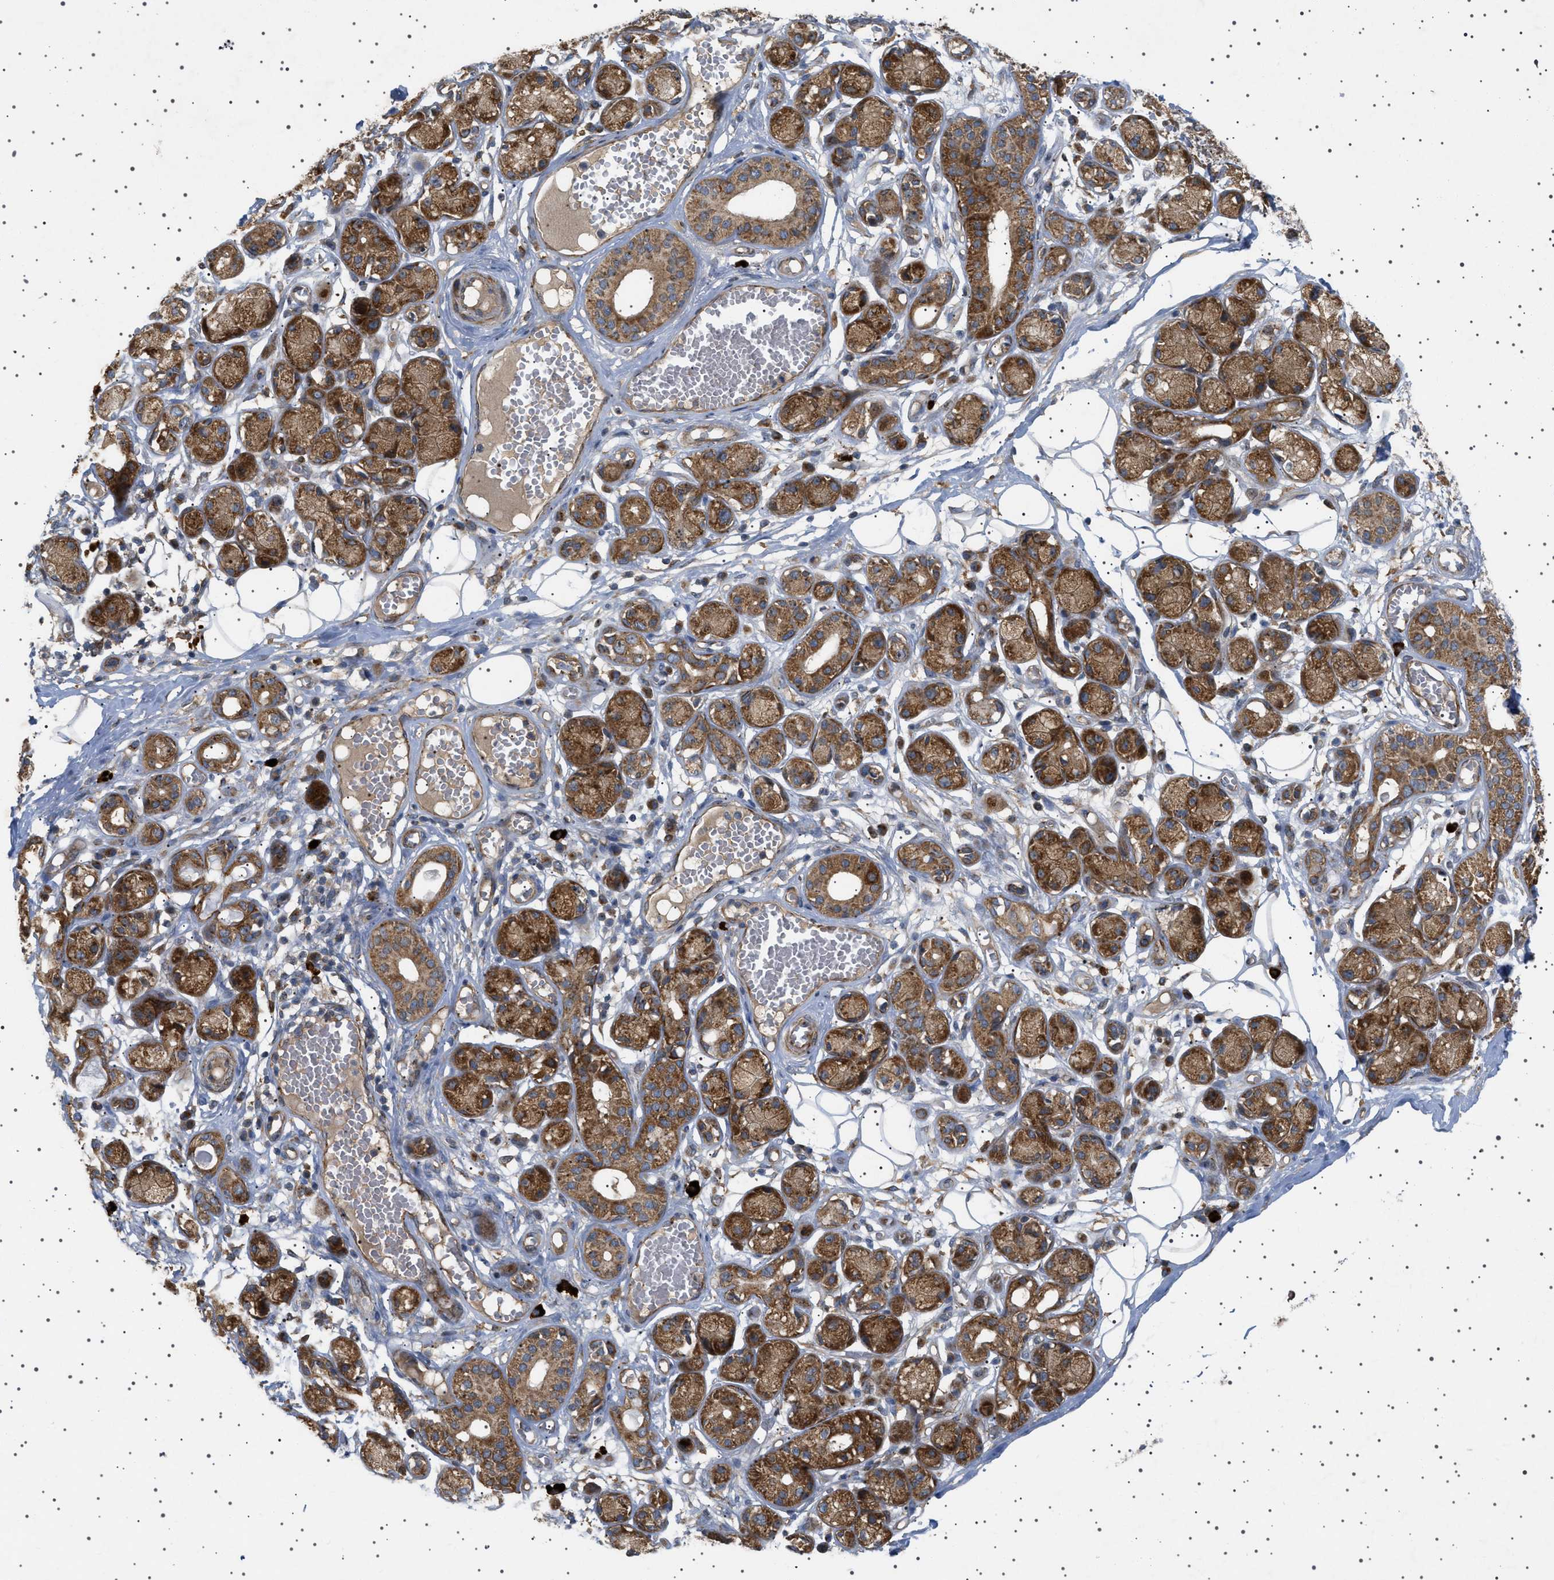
{"staining": {"intensity": "negative", "quantity": "none", "location": "none"}, "tissue": "adipose tissue", "cell_type": "Adipocytes", "image_type": "normal", "snomed": [{"axis": "morphology", "description": "Normal tissue, NOS"}, {"axis": "morphology", "description": "Inflammation, NOS"}, {"axis": "topography", "description": "Salivary gland"}, {"axis": "topography", "description": "Peripheral nerve tissue"}], "caption": "Normal adipose tissue was stained to show a protein in brown. There is no significant staining in adipocytes. (Immunohistochemistry, brightfield microscopy, high magnification).", "gene": "CCDC186", "patient": {"sex": "female", "age": 75}}